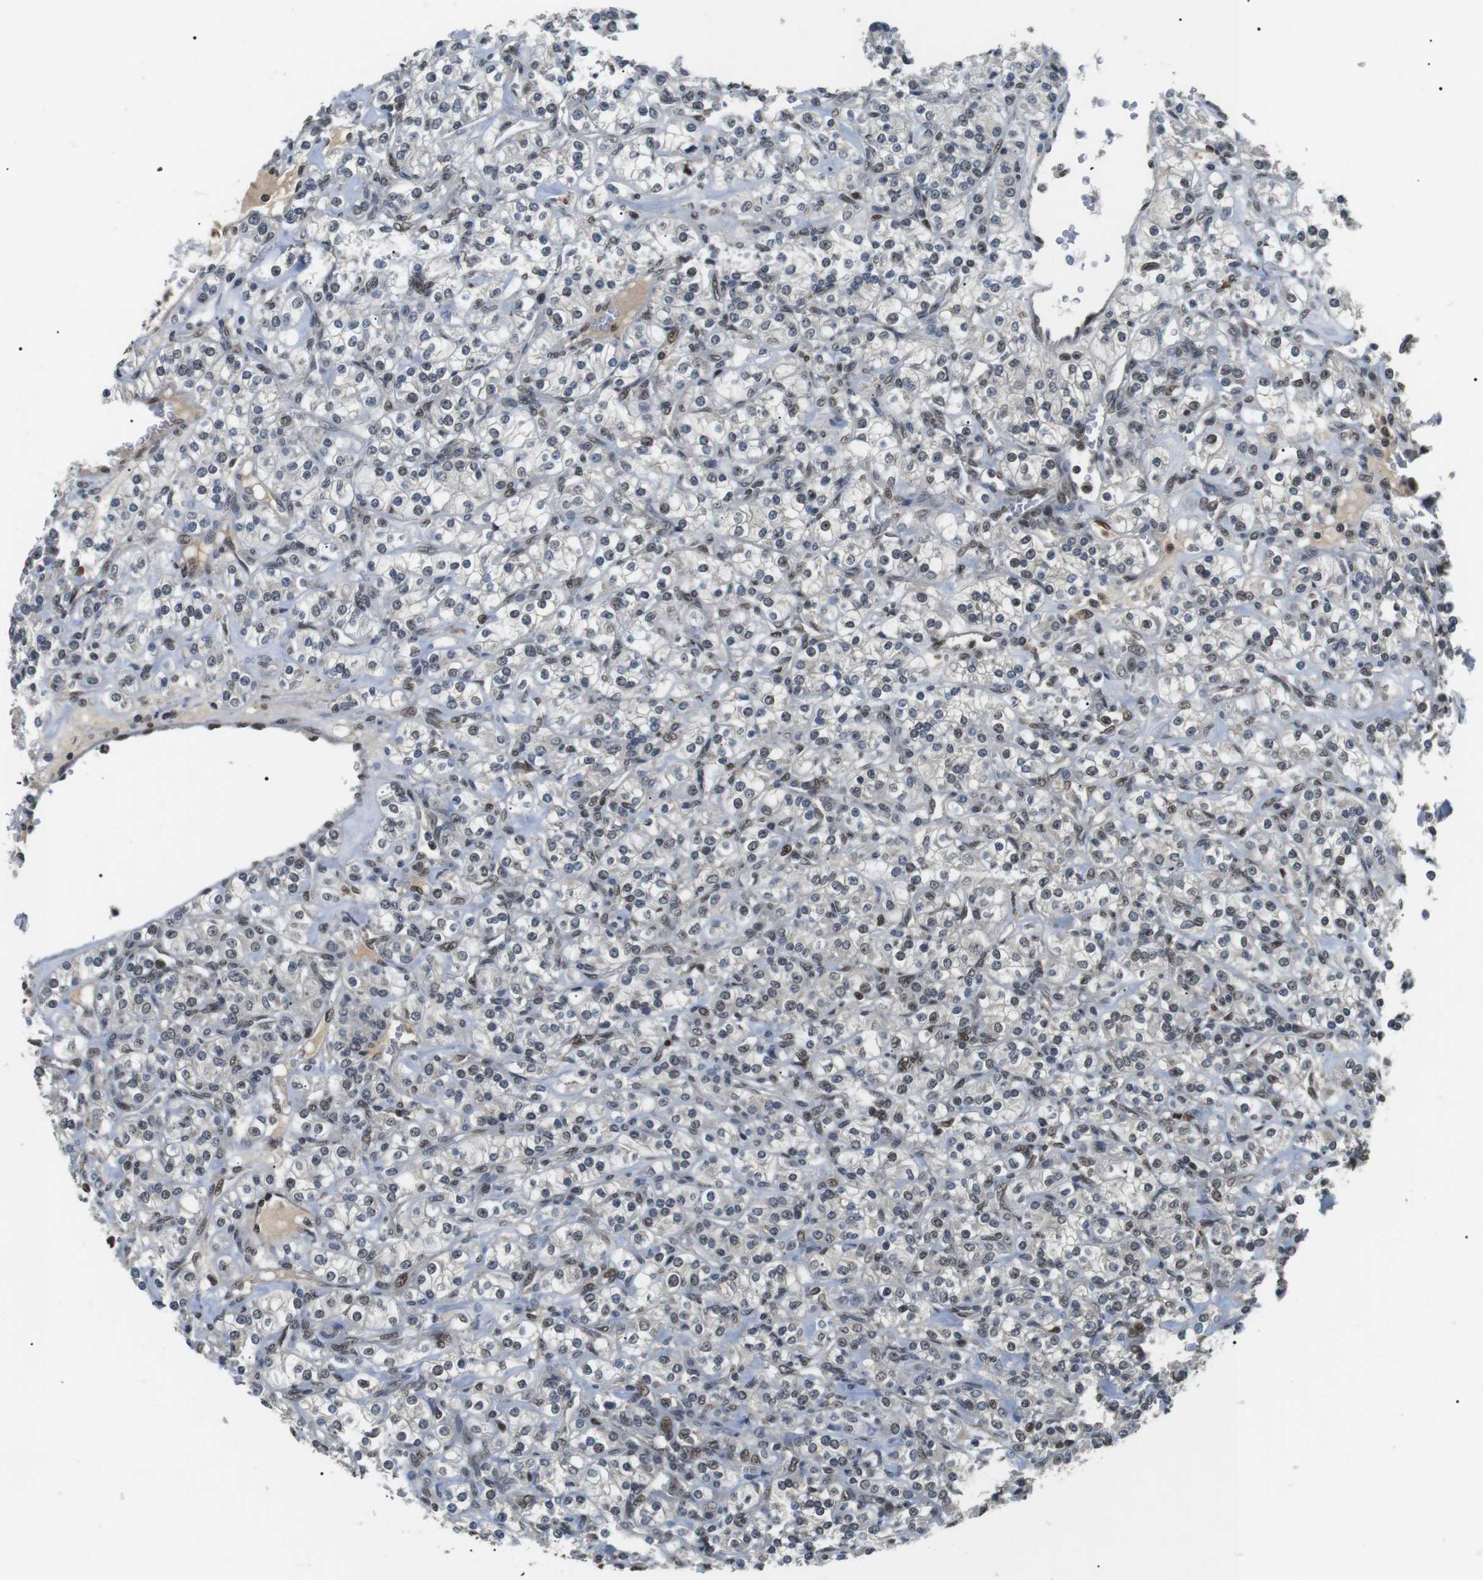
{"staining": {"intensity": "weak", "quantity": "<25%", "location": "nuclear"}, "tissue": "renal cancer", "cell_type": "Tumor cells", "image_type": "cancer", "snomed": [{"axis": "morphology", "description": "Adenocarcinoma, NOS"}, {"axis": "topography", "description": "Kidney"}], "caption": "DAB immunohistochemical staining of human renal adenocarcinoma exhibits no significant expression in tumor cells.", "gene": "ORAI3", "patient": {"sex": "male", "age": 77}}